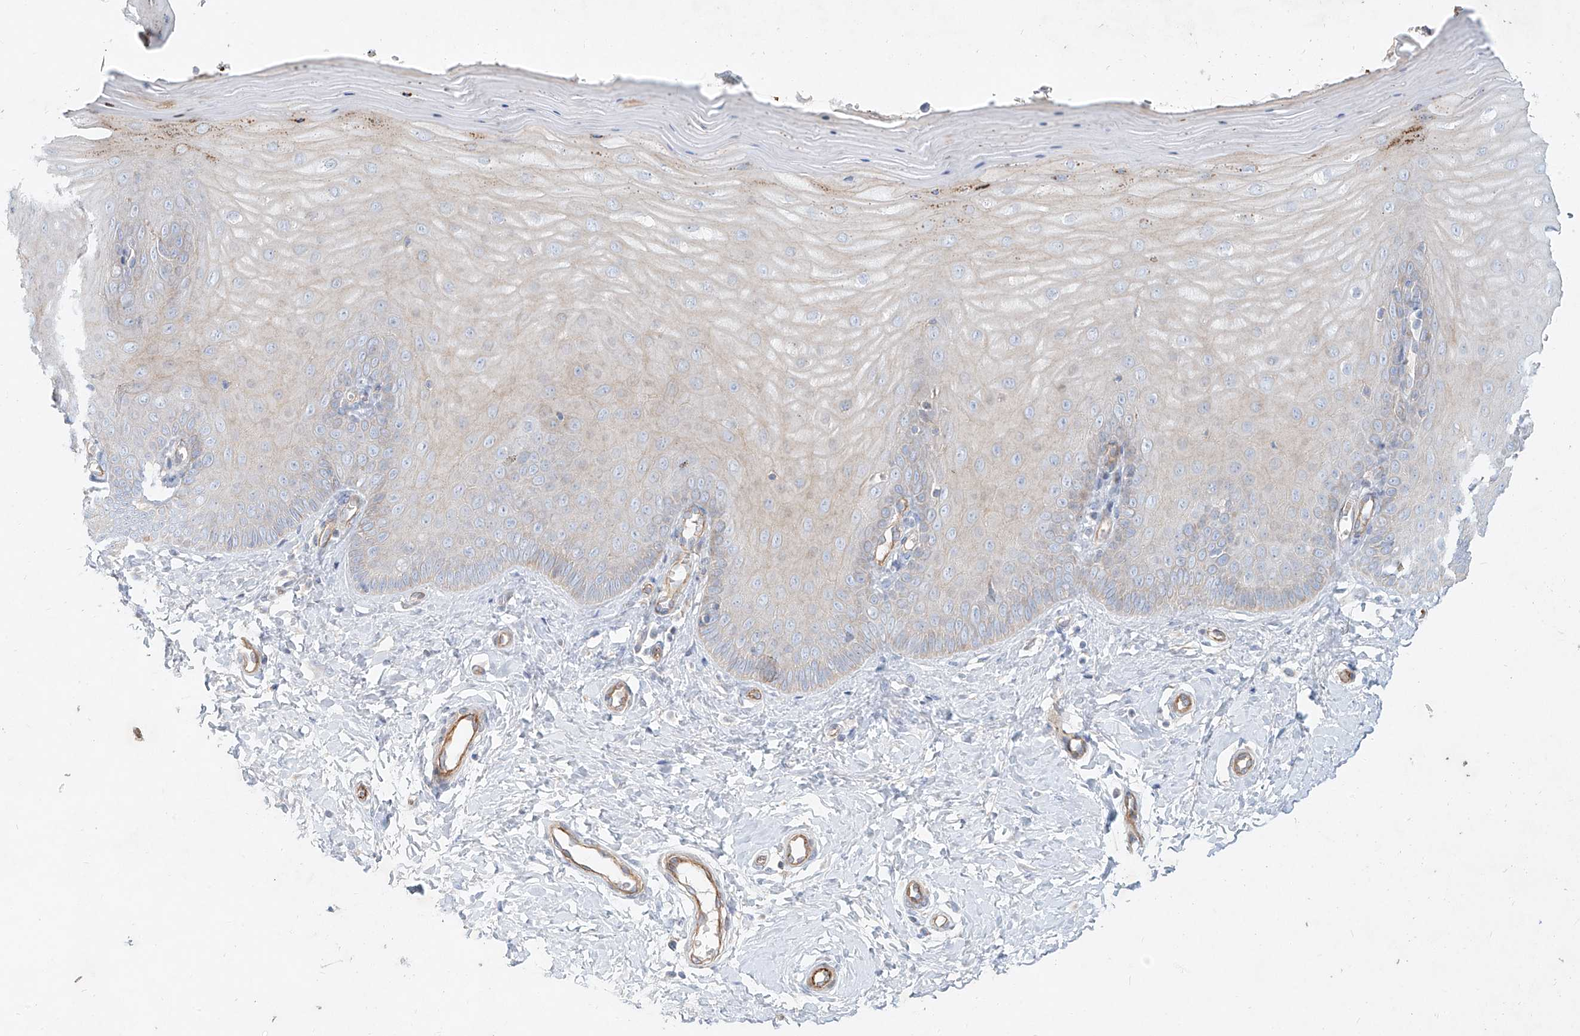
{"staining": {"intensity": "weak", "quantity": "25%-75%", "location": "cytoplasmic/membranous"}, "tissue": "cervix", "cell_type": "Glandular cells", "image_type": "normal", "snomed": [{"axis": "morphology", "description": "Normal tissue, NOS"}, {"axis": "topography", "description": "Cervix"}], "caption": "High-magnification brightfield microscopy of unremarkable cervix stained with DAB (brown) and counterstained with hematoxylin (blue). glandular cells exhibit weak cytoplasmic/membranous expression is appreciated in approximately25%-75% of cells.", "gene": "AJM1", "patient": {"sex": "female", "age": 55}}